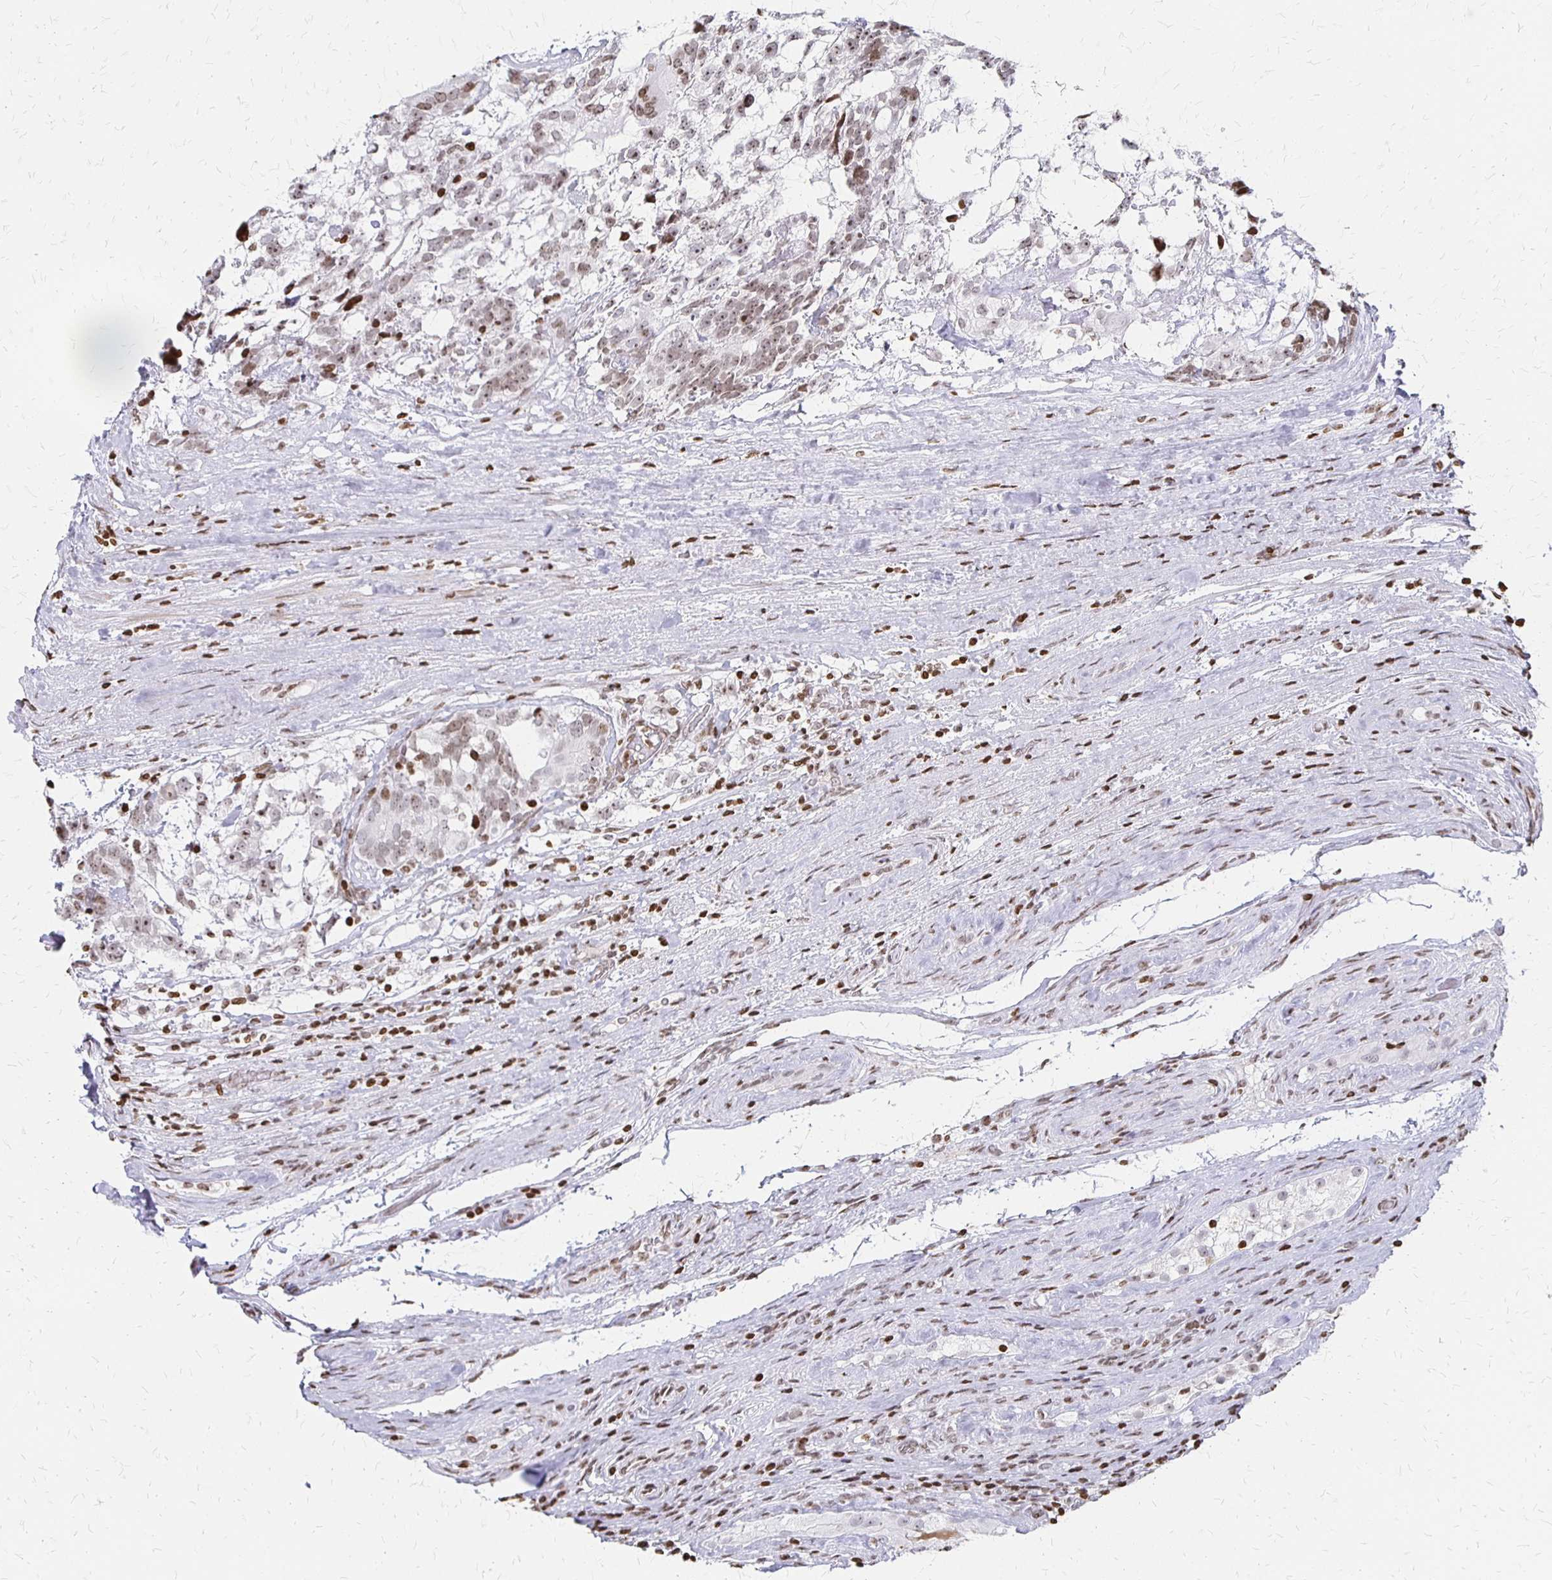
{"staining": {"intensity": "weak", "quantity": "25%-75%", "location": "nuclear"}, "tissue": "testis cancer", "cell_type": "Tumor cells", "image_type": "cancer", "snomed": [{"axis": "morphology", "description": "Seminoma, NOS"}, {"axis": "morphology", "description": "Carcinoma, Embryonal, NOS"}, {"axis": "topography", "description": "Testis"}], "caption": "Brown immunohistochemical staining in testis seminoma displays weak nuclear staining in about 25%-75% of tumor cells. The staining was performed using DAB (3,3'-diaminobenzidine), with brown indicating positive protein expression. Nuclei are stained blue with hematoxylin.", "gene": "ZNF280C", "patient": {"sex": "male", "age": 41}}